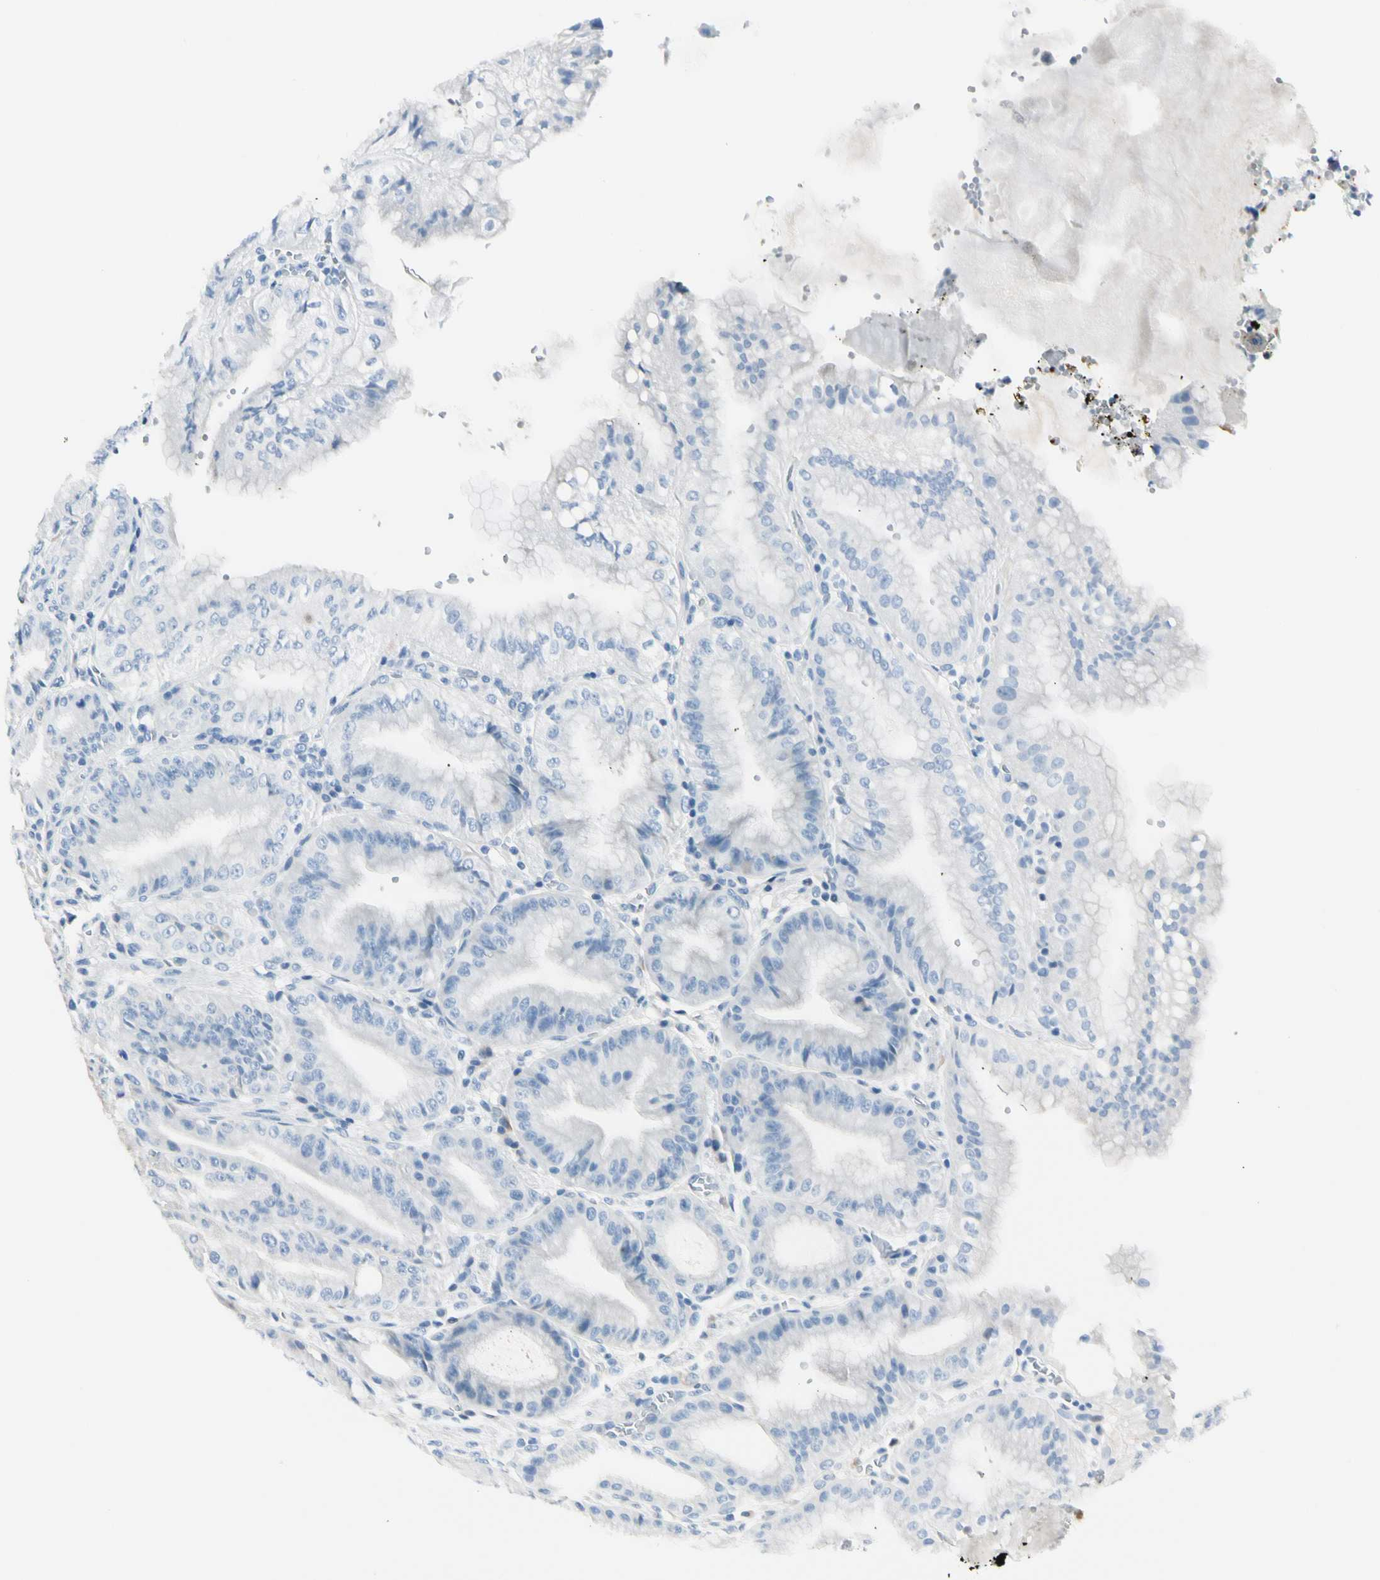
{"staining": {"intensity": "weak", "quantity": "<25%", "location": "cytoplasmic/membranous"}, "tissue": "stomach", "cell_type": "Glandular cells", "image_type": "normal", "snomed": [{"axis": "morphology", "description": "Normal tissue, NOS"}, {"axis": "topography", "description": "Stomach, lower"}], "caption": "A high-resolution photomicrograph shows IHC staining of unremarkable stomach, which demonstrates no significant staining in glandular cells. (Brightfield microscopy of DAB (3,3'-diaminobenzidine) IHC at high magnification).", "gene": "PEBP1", "patient": {"sex": "male", "age": 71}}